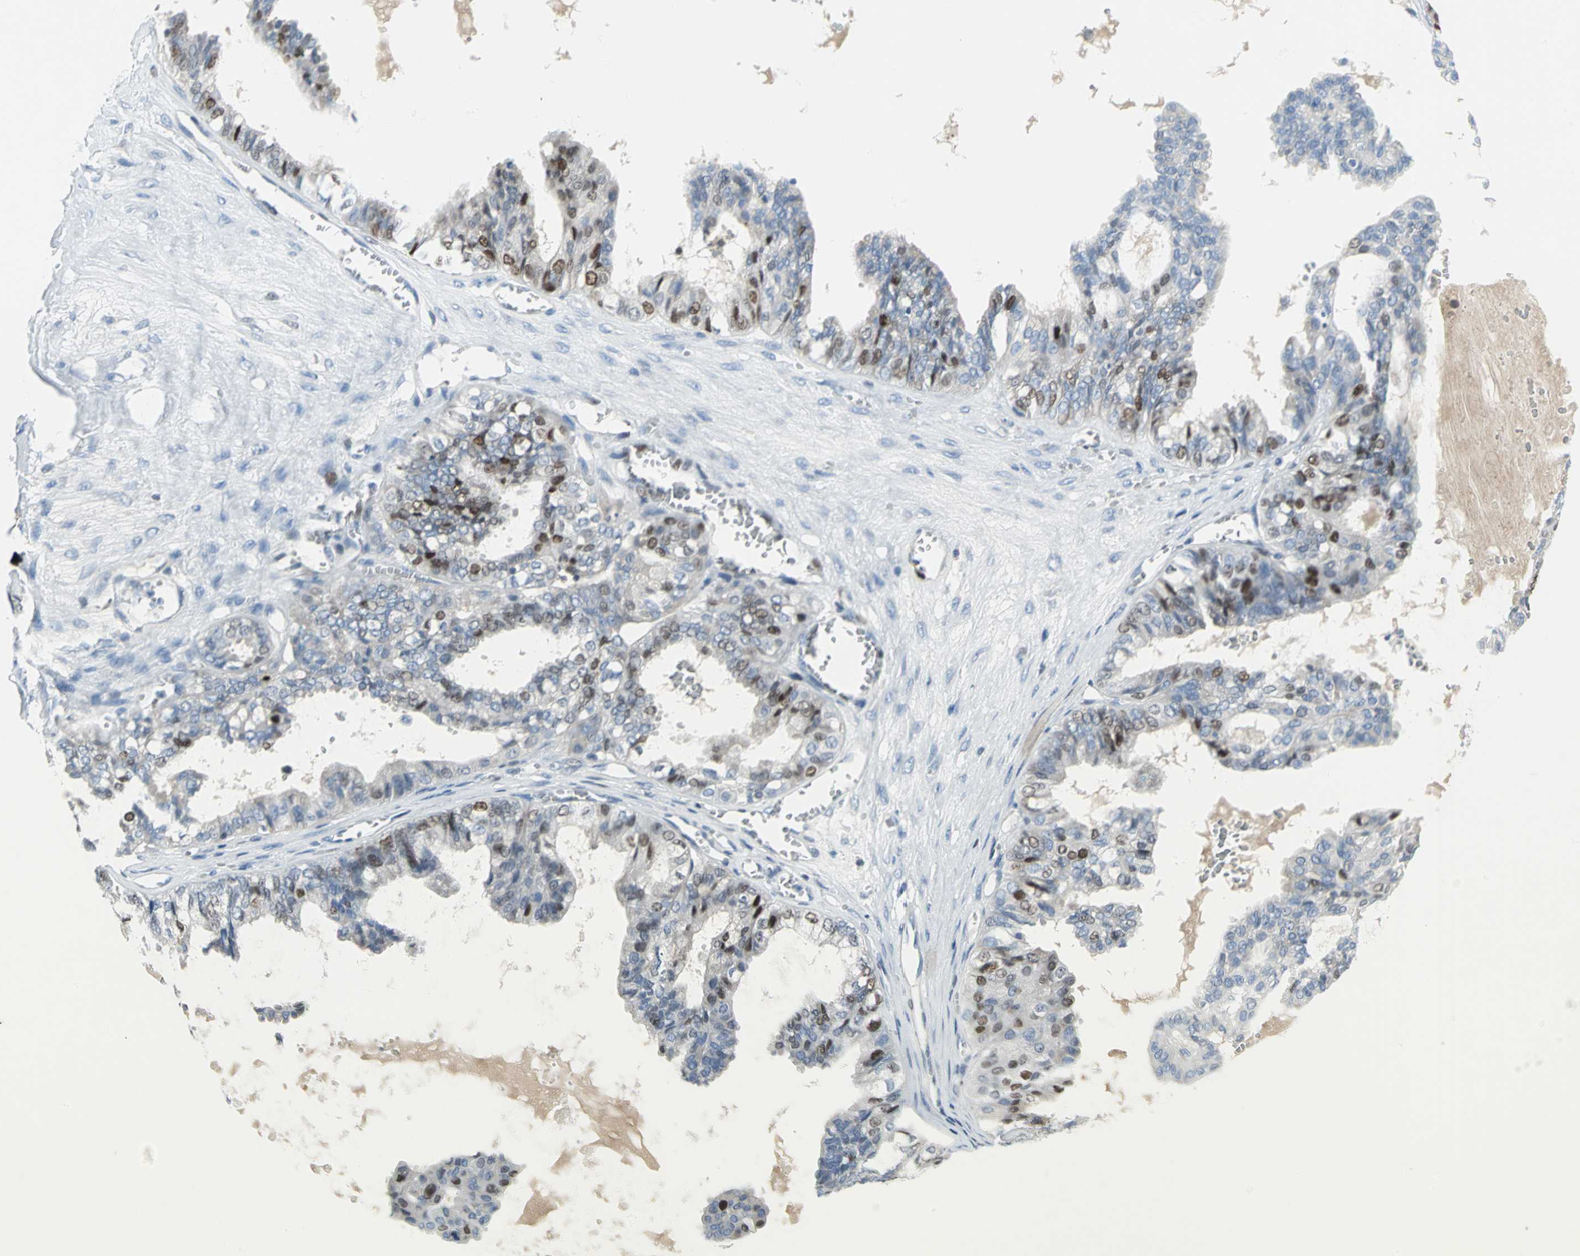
{"staining": {"intensity": "strong", "quantity": "25%-75%", "location": "nuclear"}, "tissue": "ovarian cancer", "cell_type": "Tumor cells", "image_type": "cancer", "snomed": [{"axis": "morphology", "description": "Carcinoma, NOS"}, {"axis": "morphology", "description": "Carcinoma, endometroid"}, {"axis": "topography", "description": "Ovary"}], "caption": "Human ovarian cancer stained with a protein marker reveals strong staining in tumor cells.", "gene": "MCM4", "patient": {"sex": "female", "age": 50}}